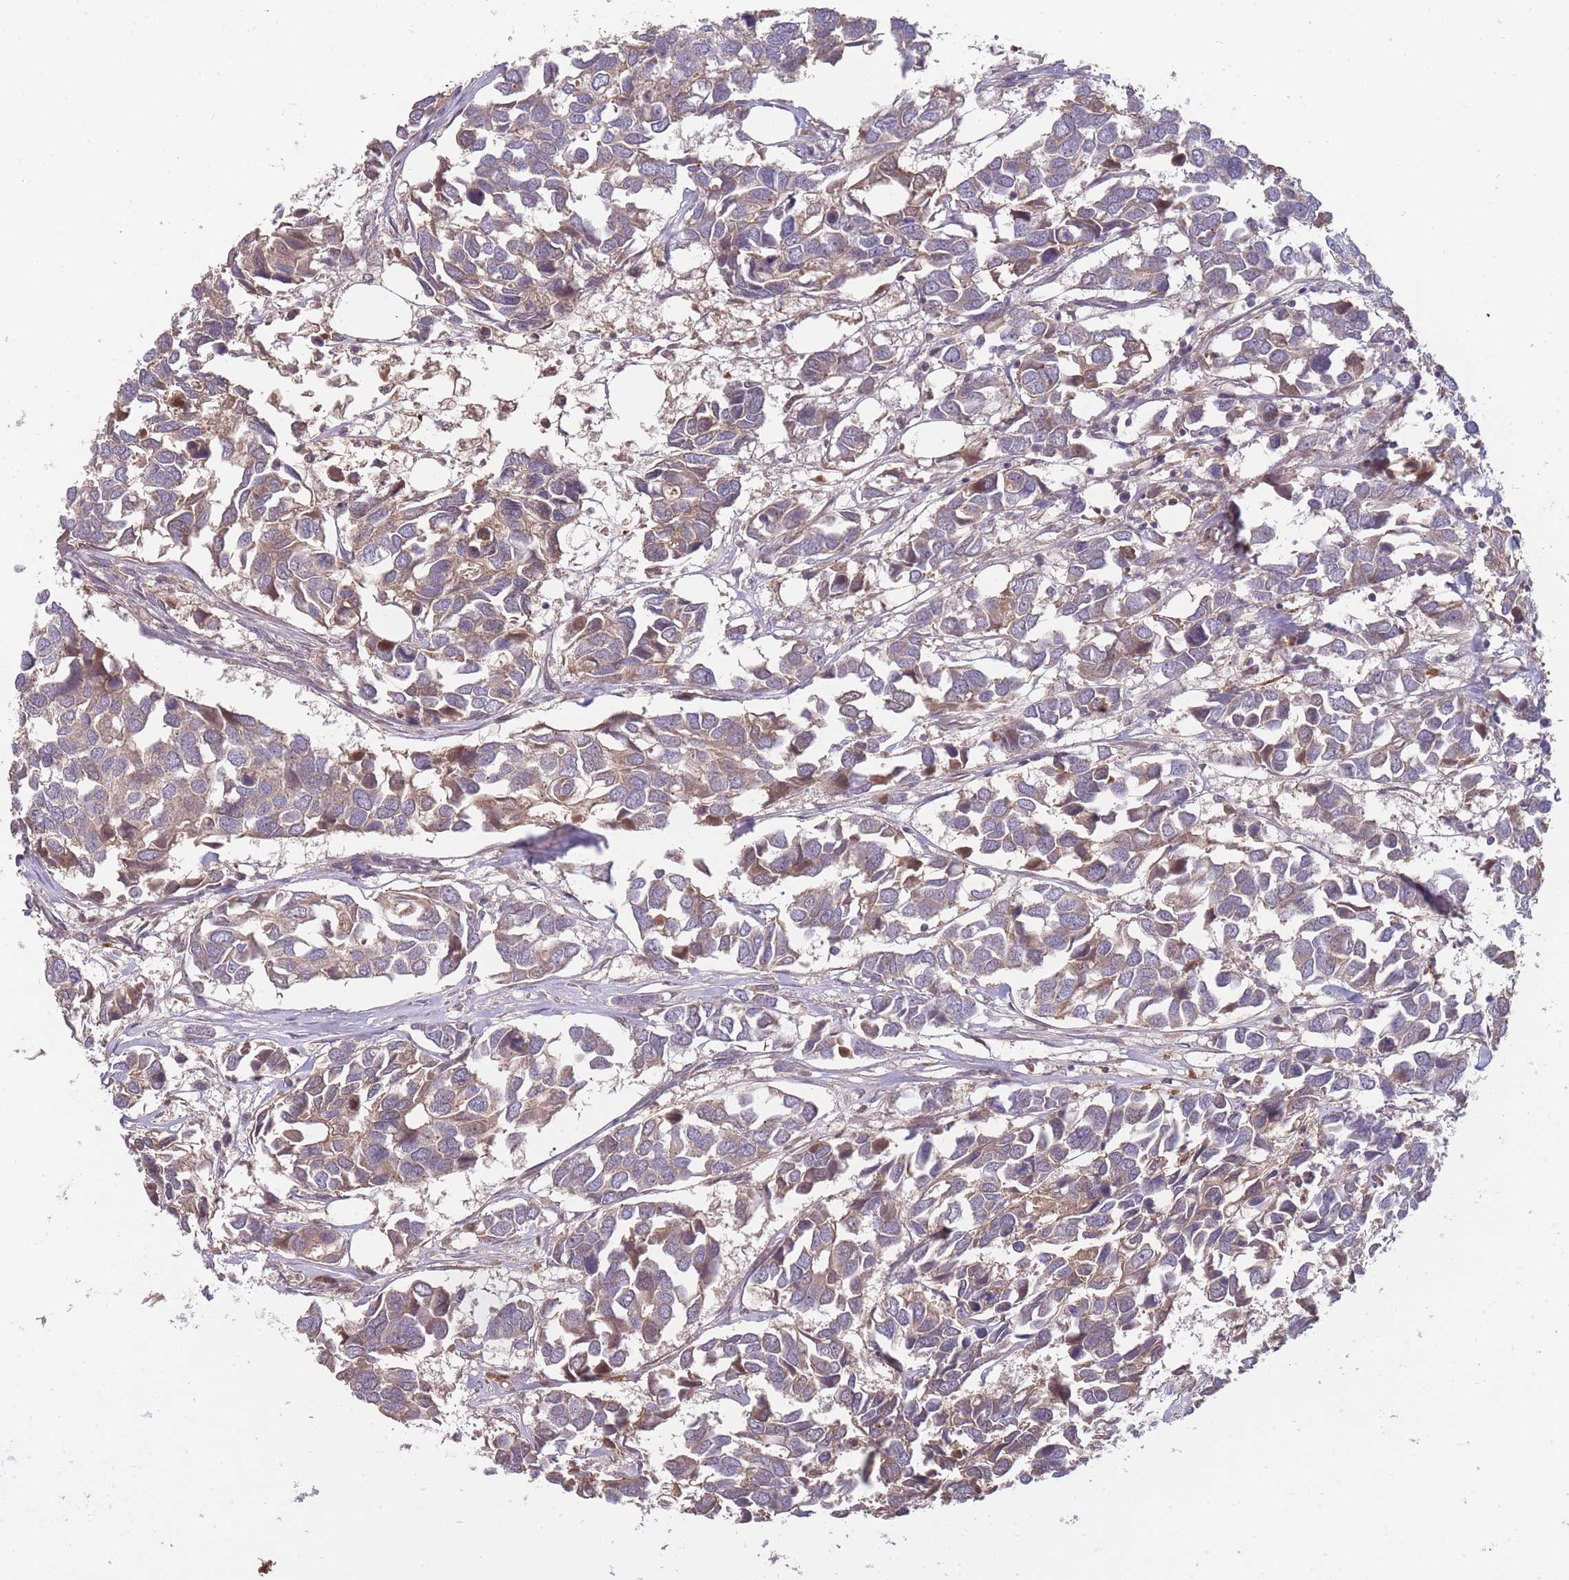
{"staining": {"intensity": "weak", "quantity": "25%-75%", "location": "cytoplasmic/membranous"}, "tissue": "breast cancer", "cell_type": "Tumor cells", "image_type": "cancer", "snomed": [{"axis": "morphology", "description": "Duct carcinoma"}, {"axis": "topography", "description": "Breast"}], "caption": "Weak cytoplasmic/membranous protein staining is present in about 25%-75% of tumor cells in breast cancer.", "gene": "RALGDS", "patient": {"sex": "female", "age": 83}}